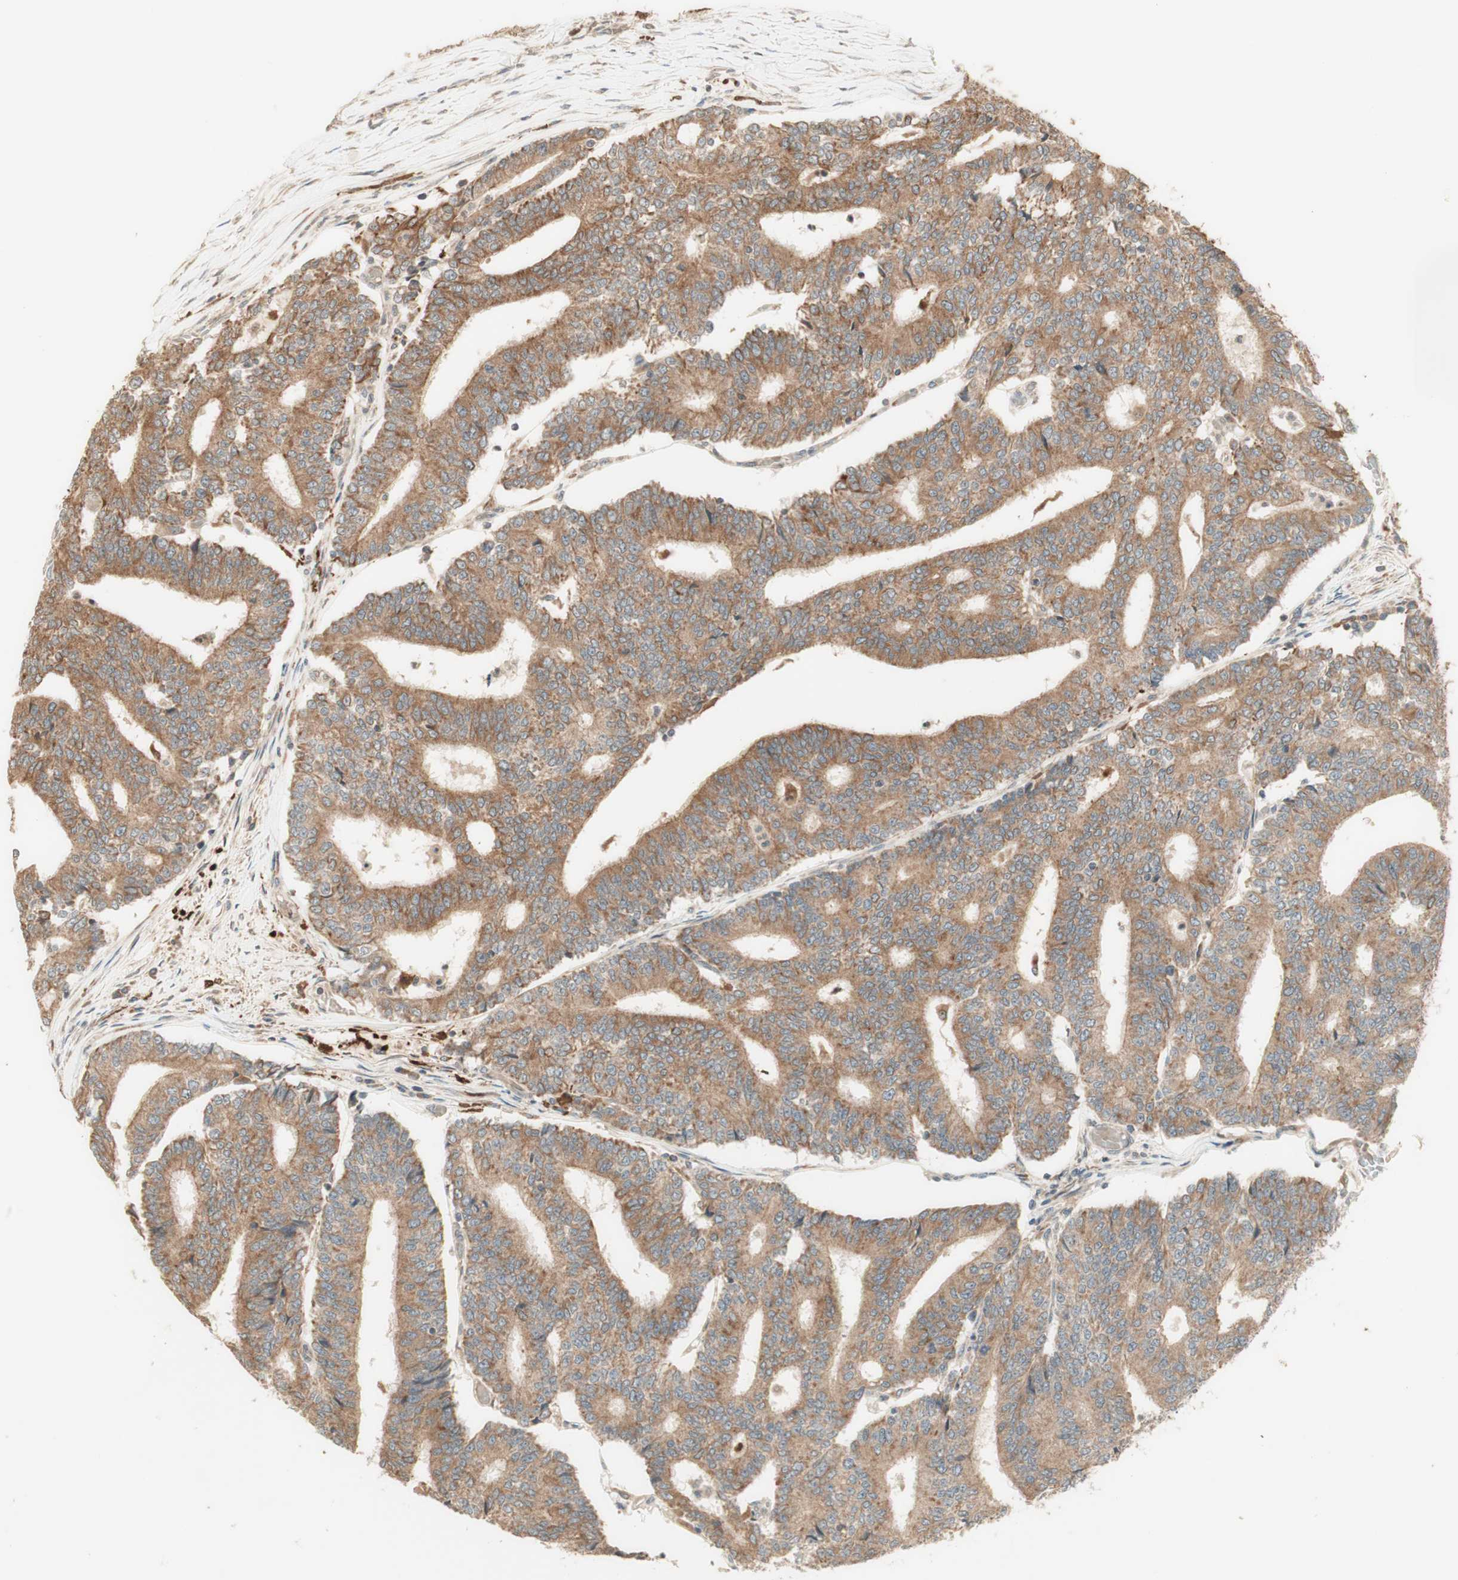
{"staining": {"intensity": "moderate", "quantity": ">75%", "location": "cytoplasmic/membranous"}, "tissue": "prostate cancer", "cell_type": "Tumor cells", "image_type": "cancer", "snomed": [{"axis": "morphology", "description": "Normal tissue, NOS"}, {"axis": "morphology", "description": "Adenocarcinoma, High grade"}, {"axis": "topography", "description": "Prostate"}, {"axis": "topography", "description": "Seminal veicle"}], "caption": "DAB immunohistochemical staining of prostate adenocarcinoma (high-grade) shows moderate cytoplasmic/membranous protein staining in approximately >75% of tumor cells. Using DAB (3,3'-diaminobenzidine) (brown) and hematoxylin (blue) stains, captured at high magnification using brightfield microscopy.", "gene": "CLCN2", "patient": {"sex": "male", "age": 55}}